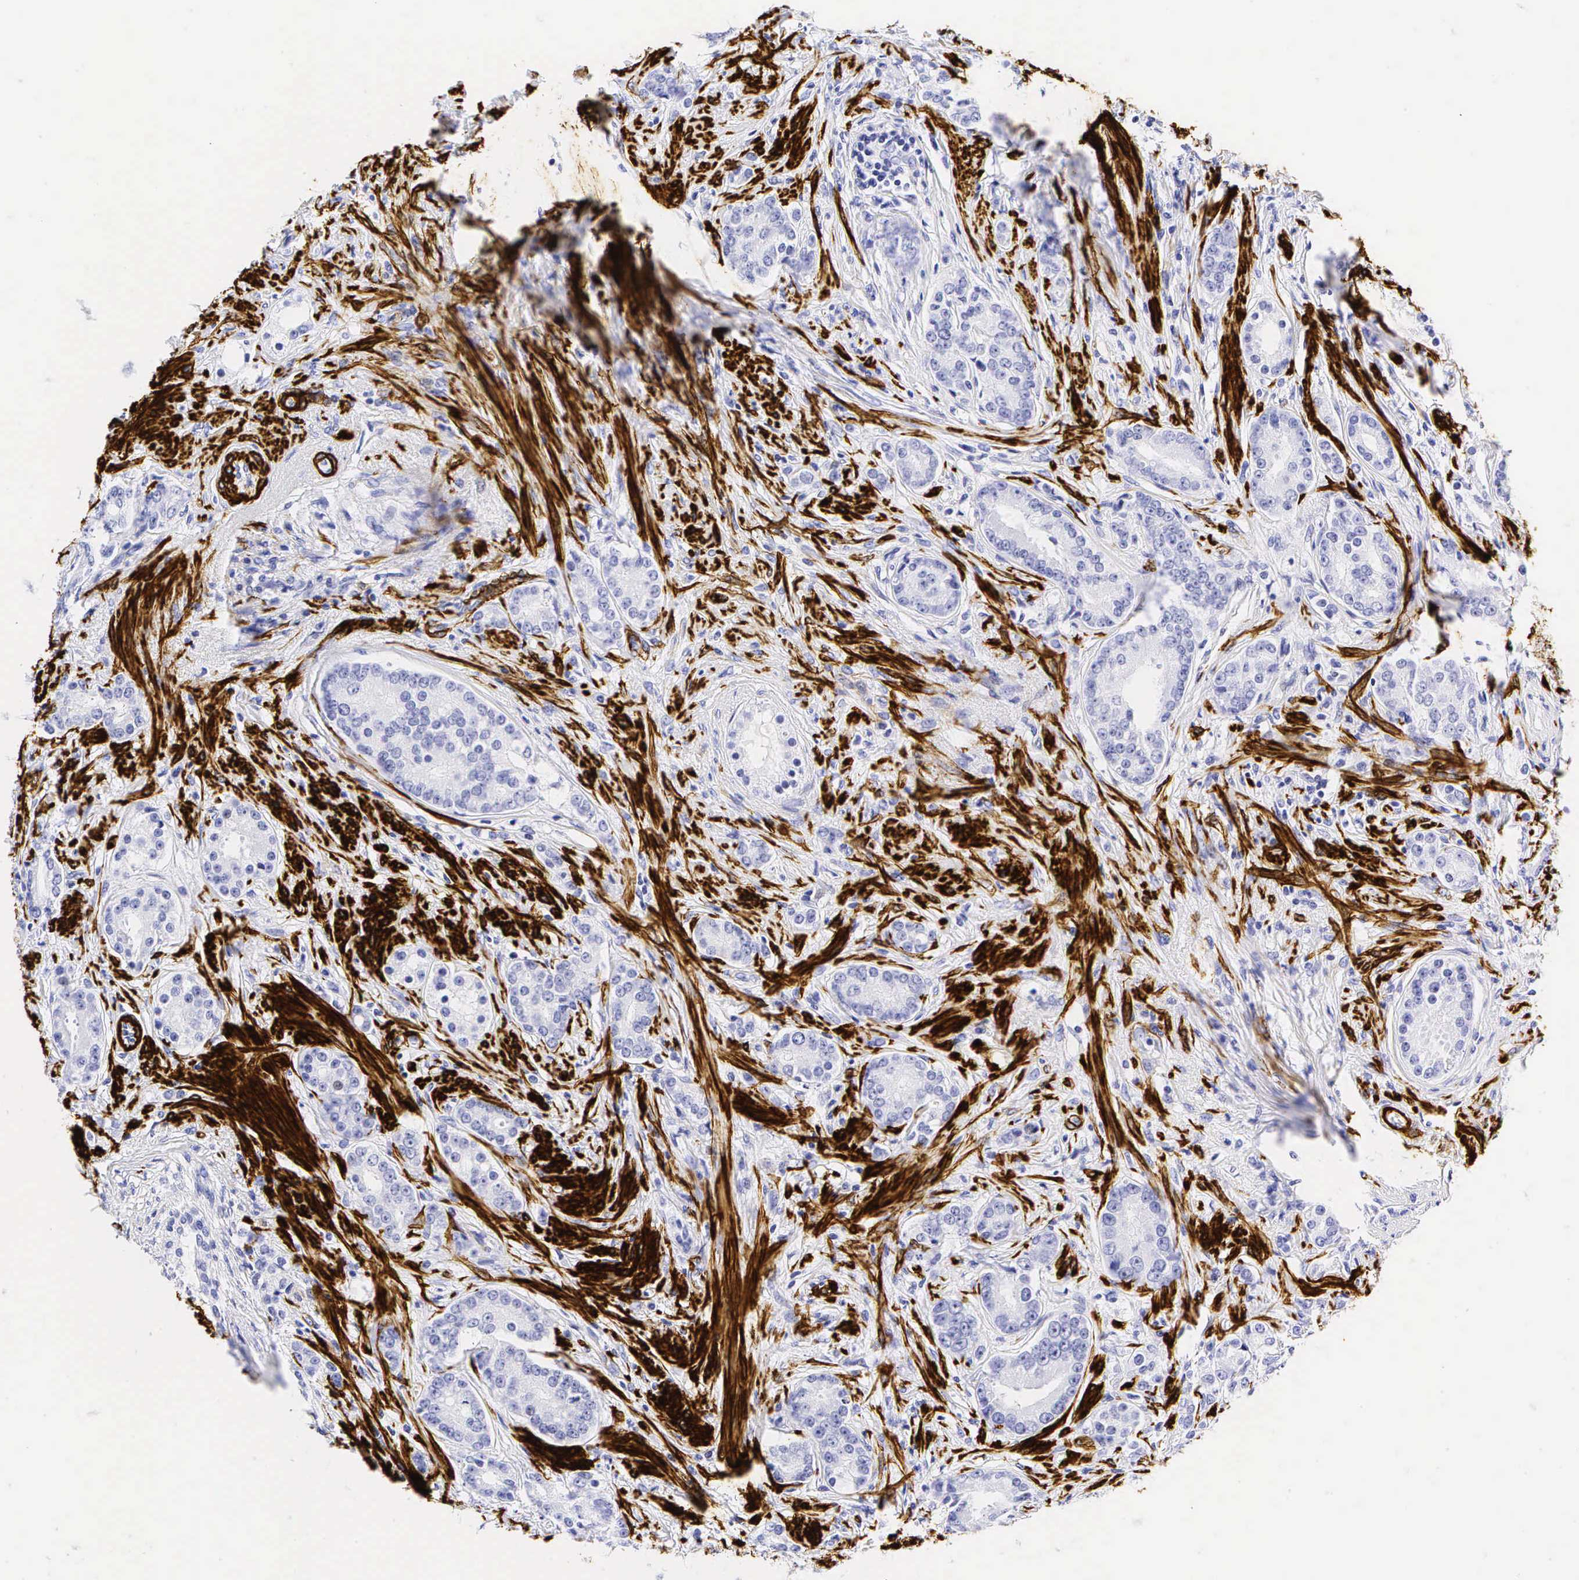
{"staining": {"intensity": "negative", "quantity": "none", "location": "none"}, "tissue": "prostate cancer", "cell_type": "Tumor cells", "image_type": "cancer", "snomed": [{"axis": "morphology", "description": "Adenocarcinoma, Medium grade"}, {"axis": "topography", "description": "Prostate"}], "caption": "Immunohistochemistry (IHC) of human prostate medium-grade adenocarcinoma reveals no expression in tumor cells.", "gene": "CALD1", "patient": {"sex": "male", "age": 59}}